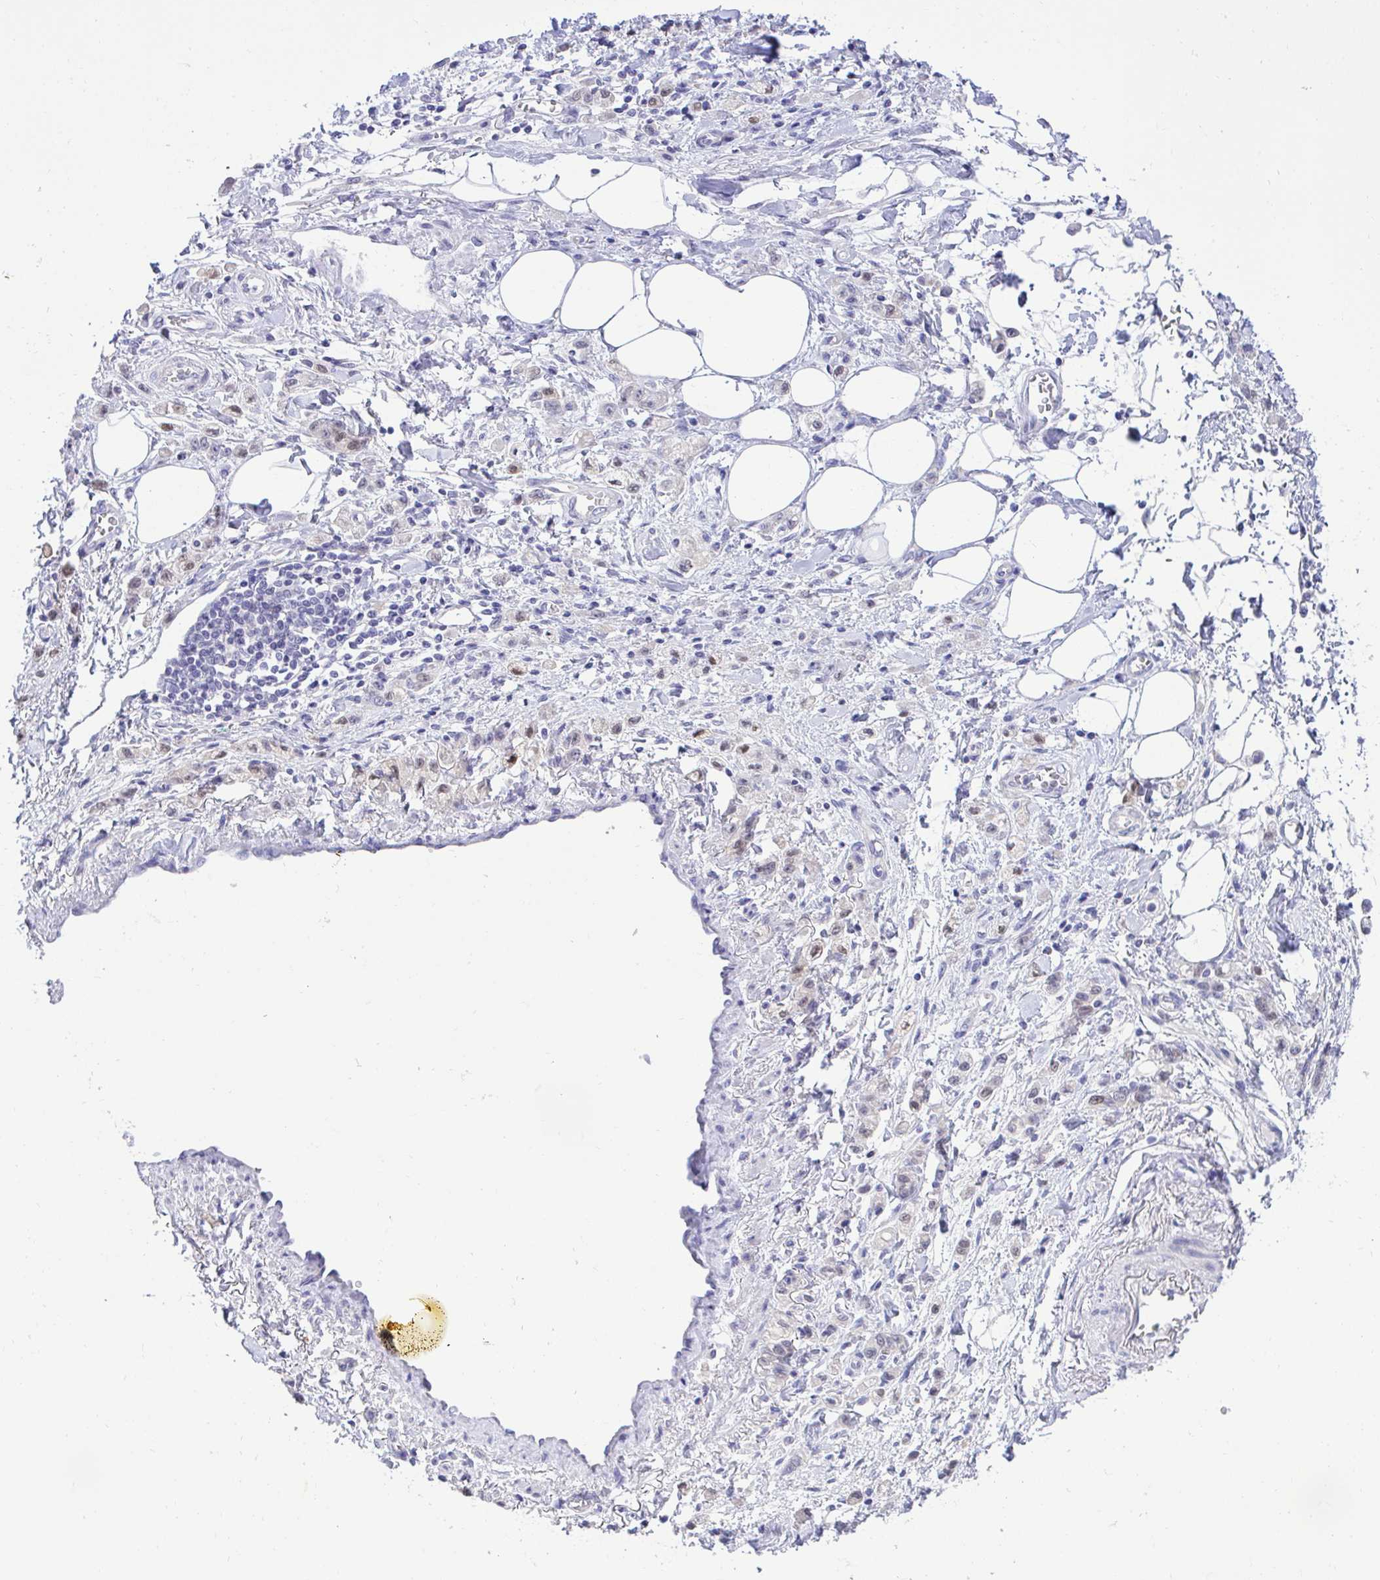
{"staining": {"intensity": "weak", "quantity": "25%-75%", "location": "nuclear"}, "tissue": "stomach cancer", "cell_type": "Tumor cells", "image_type": "cancer", "snomed": [{"axis": "morphology", "description": "Adenocarcinoma, NOS"}, {"axis": "topography", "description": "Stomach"}], "caption": "Stomach adenocarcinoma tissue displays weak nuclear positivity in about 25%-75% of tumor cells, visualized by immunohistochemistry.", "gene": "TMCO5A", "patient": {"sex": "male", "age": 77}}